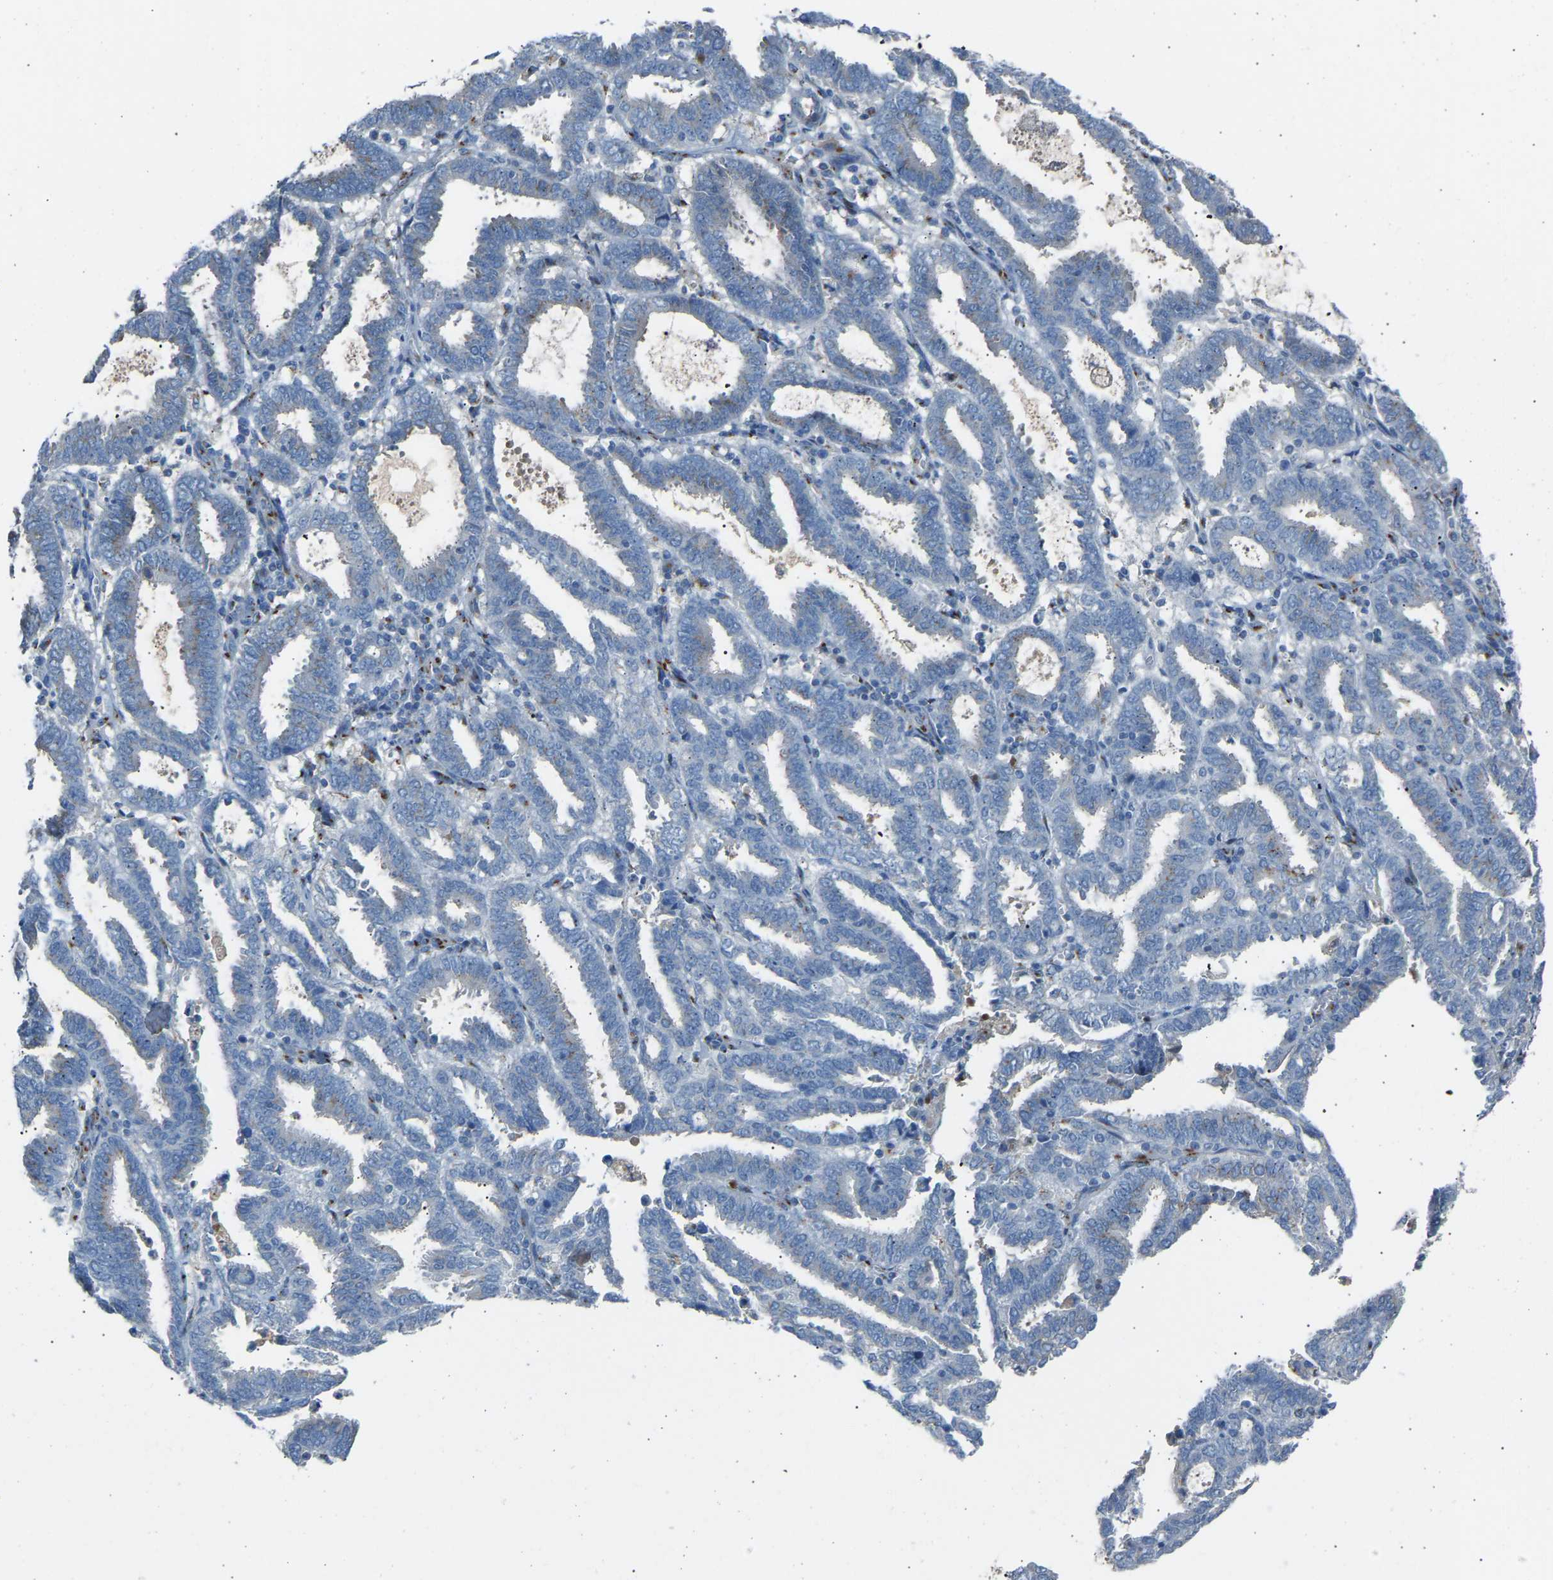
{"staining": {"intensity": "negative", "quantity": "none", "location": "none"}, "tissue": "endometrial cancer", "cell_type": "Tumor cells", "image_type": "cancer", "snomed": [{"axis": "morphology", "description": "Adenocarcinoma, NOS"}, {"axis": "topography", "description": "Uterus"}], "caption": "Immunohistochemistry photomicrograph of neoplastic tissue: endometrial cancer (adenocarcinoma) stained with DAB (3,3'-diaminobenzidine) displays no significant protein expression in tumor cells.", "gene": "CYREN", "patient": {"sex": "female", "age": 83}}